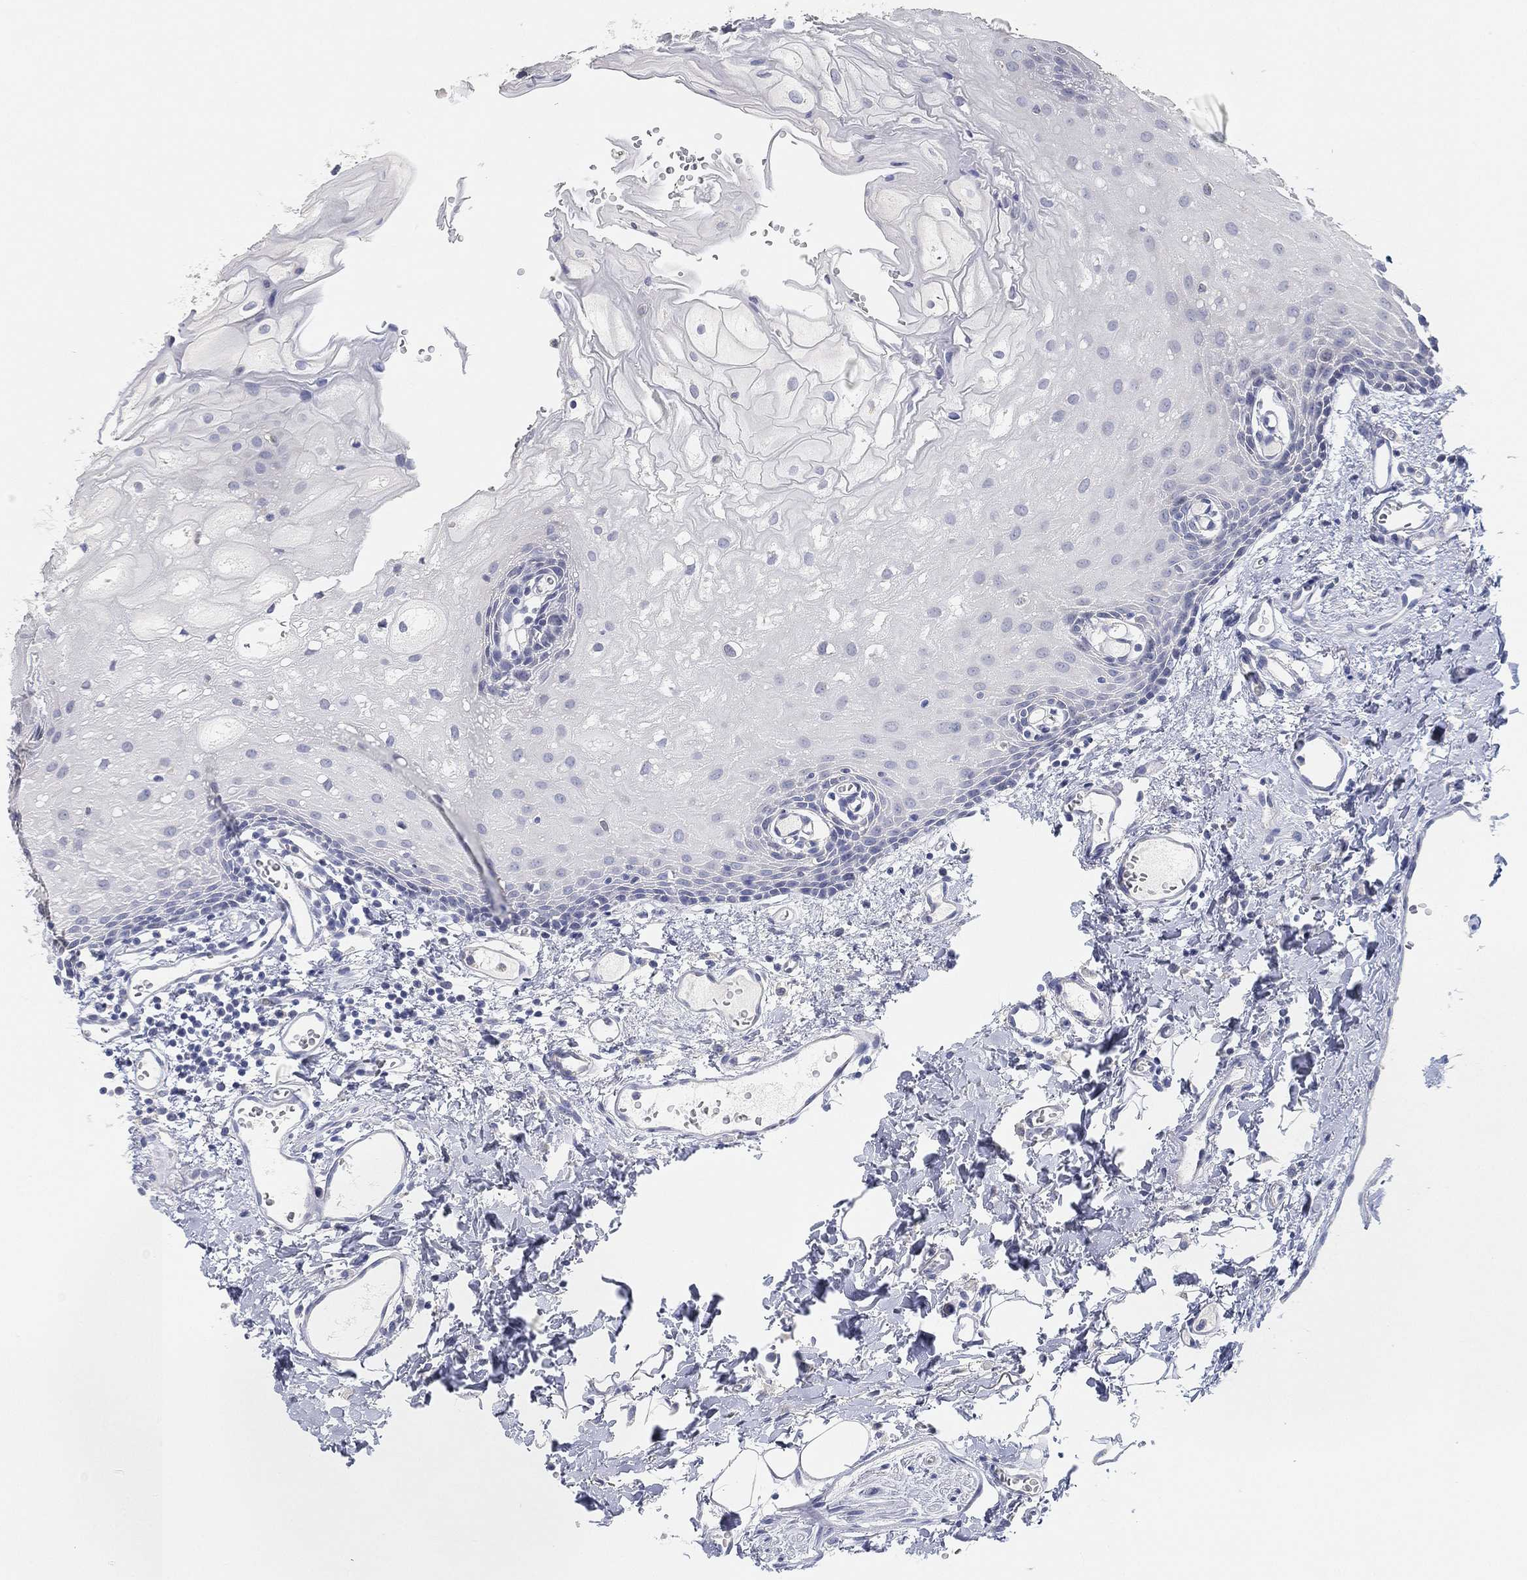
{"staining": {"intensity": "negative", "quantity": "none", "location": "none"}, "tissue": "oral mucosa", "cell_type": "Squamous epithelial cells", "image_type": "normal", "snomed": [{"axis": "morphology", "description": "Normal tissue, NOS"}, {"axis": "morphology", "description": "Squamous cell carcinoma, NOS"}, {"axis": "topography", "description": "Oral tissue"}, {"axis": "topography", "description": "Head-Neck"}], "caption": "Immunohistochemical staining of unremarkable oral mucosa demonstrates no significant positivity in squamous epithelial cells.", "gene": "FAM187B", "patient": {"sex": "female", "age": 70}}